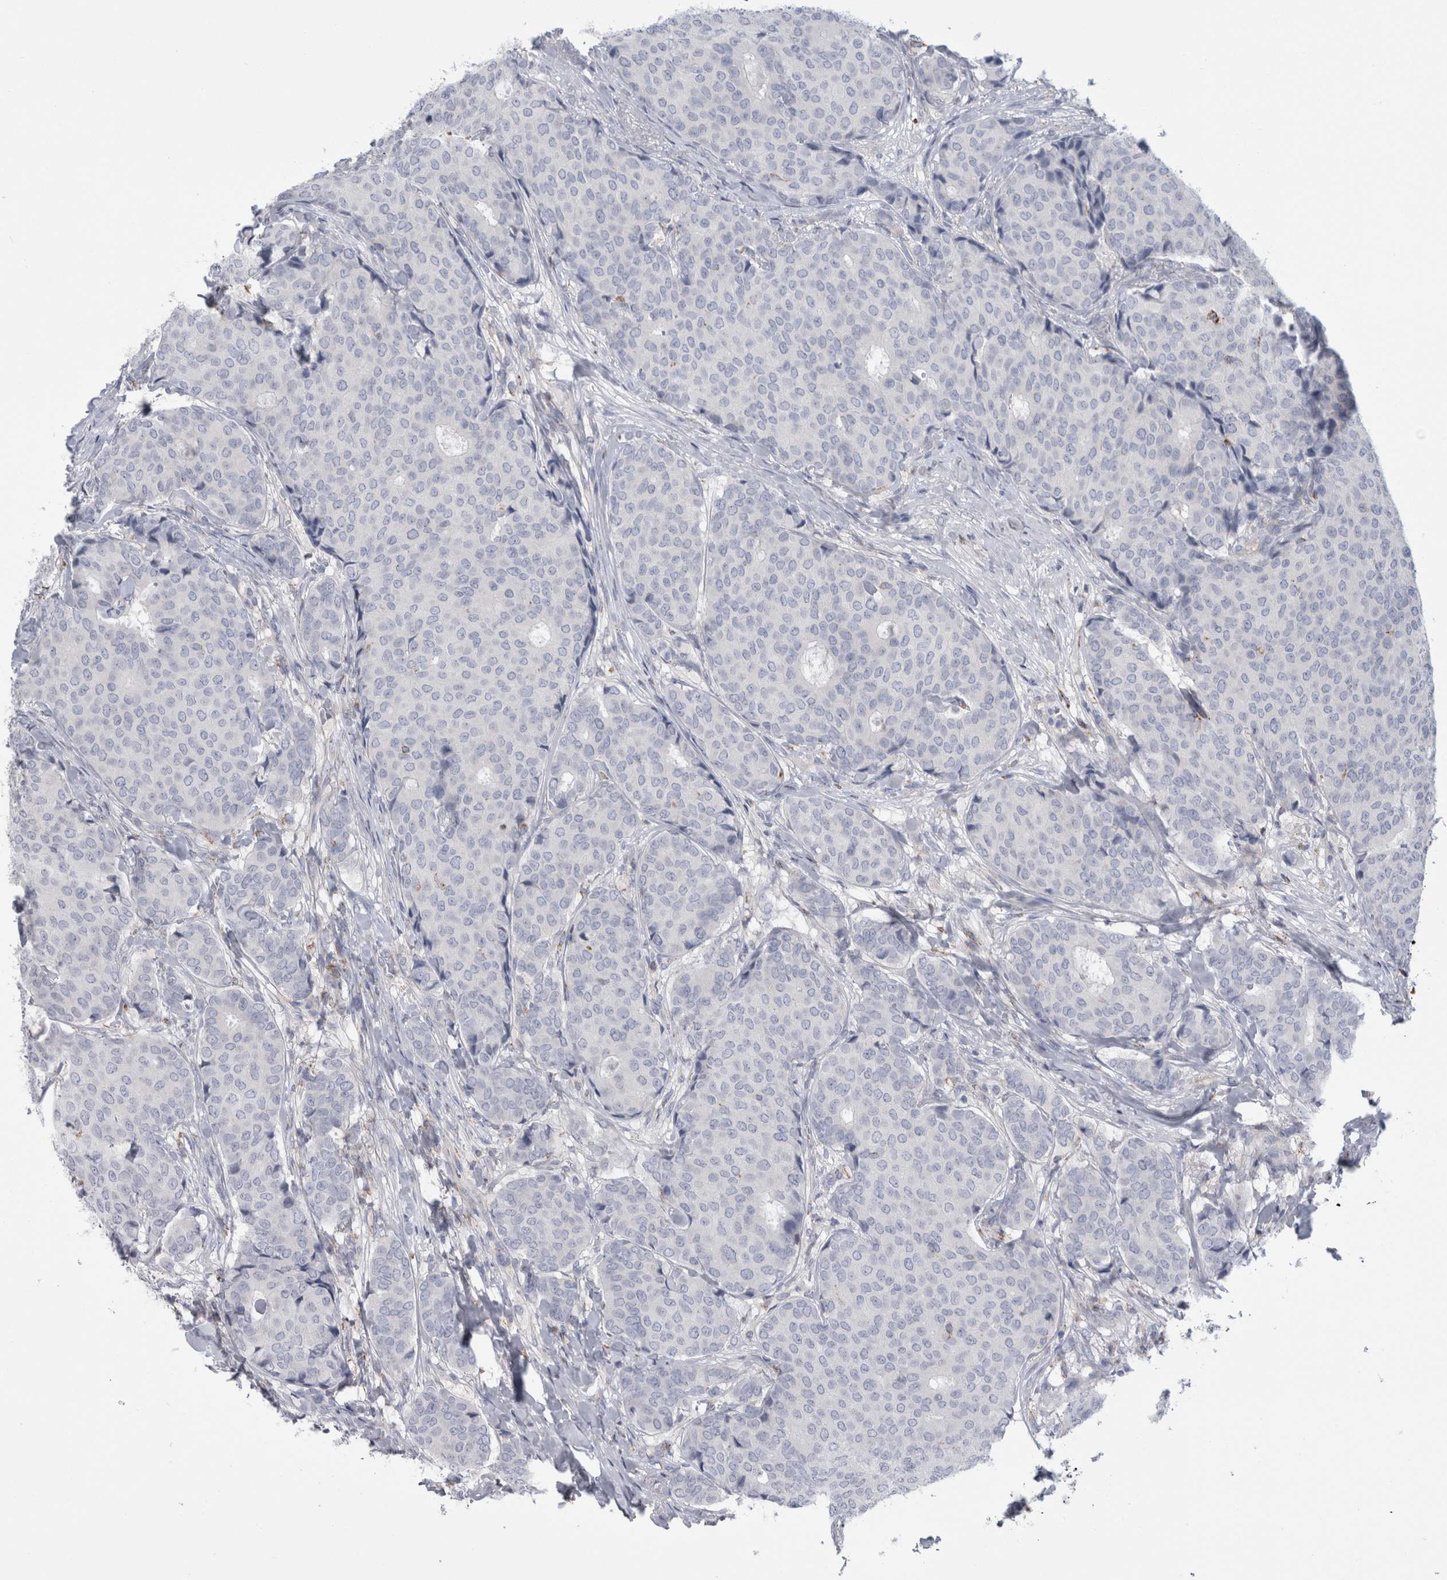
{"staining": {"intensity": "negative", "quantity": "none", "location": "none"}, "tissue": "breast cancer", "cell_type": "Tumor cells", "image_type": "cancer", "snomed": [{"axis": "morphology", "description": "Duct carcinoma"}, {"axis": "topography", "description": "Breast"}], "caption": "Immunohistochemical staining of breast cancer (invasive ductal carcinoma) displays no significant expression in tumor cells.", "gene": "GATM", "patient": {"sex": "female", "age": 75}}